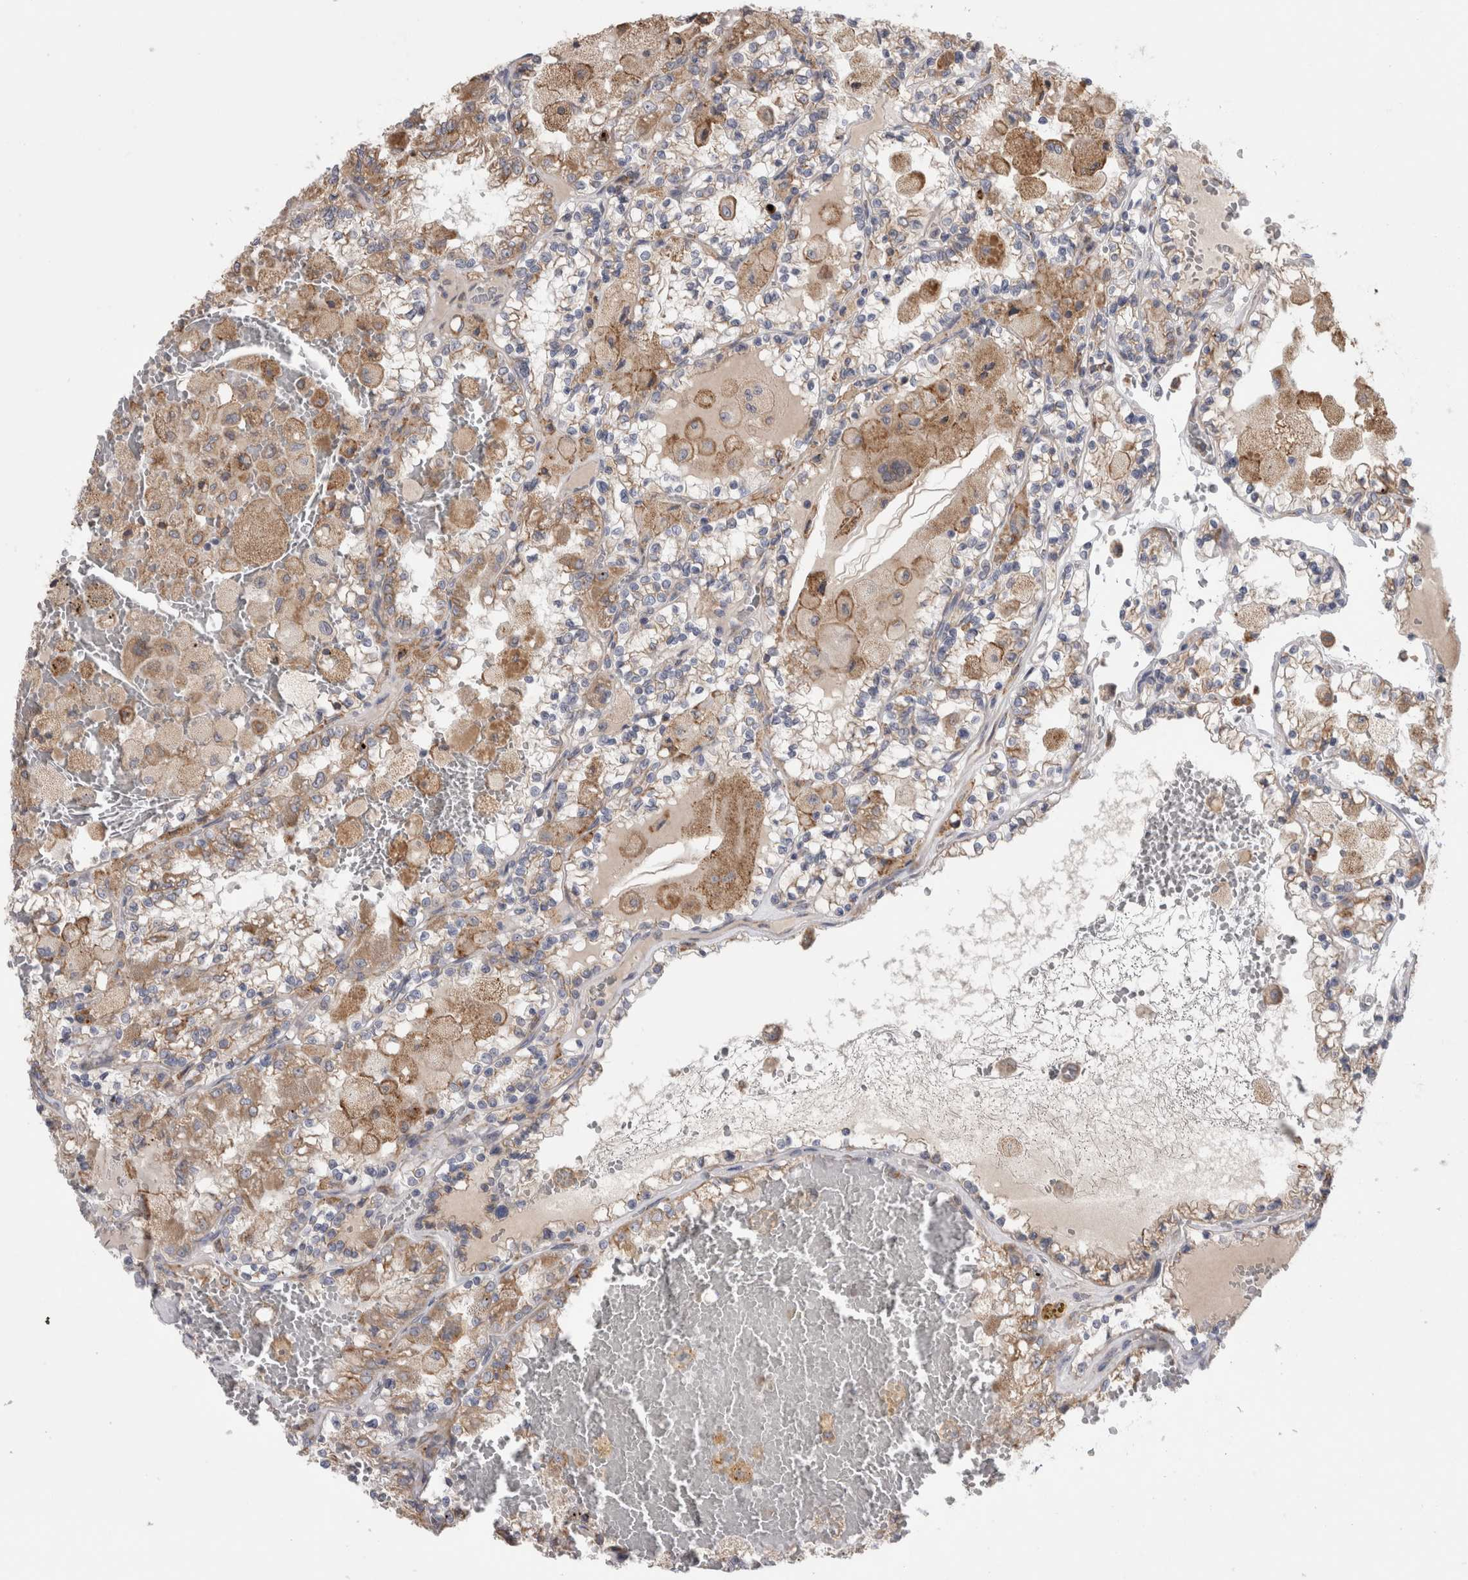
{"staining": {"intensity": "weak", "quantity": ">75%", "location": "cytoplasmic/membranous"}, "tissue": "renal cancer", "cell_type": "Tumor cells", "image_type": "cancer", "snomed": [{"axis": "morphology", "description": "Adenocarcinoma, NOS"}, {"axis": "topography", "description": "Kidney"}], "caption": "There is low levels of weak cytoplasmic/membranous staining in tumor cells of adenocarcinoma (renal), as demonstrated by immunohistochemical staining (brown color).", "gene": "ZNF341", "patient": {"sex": "female", "age": 56}}